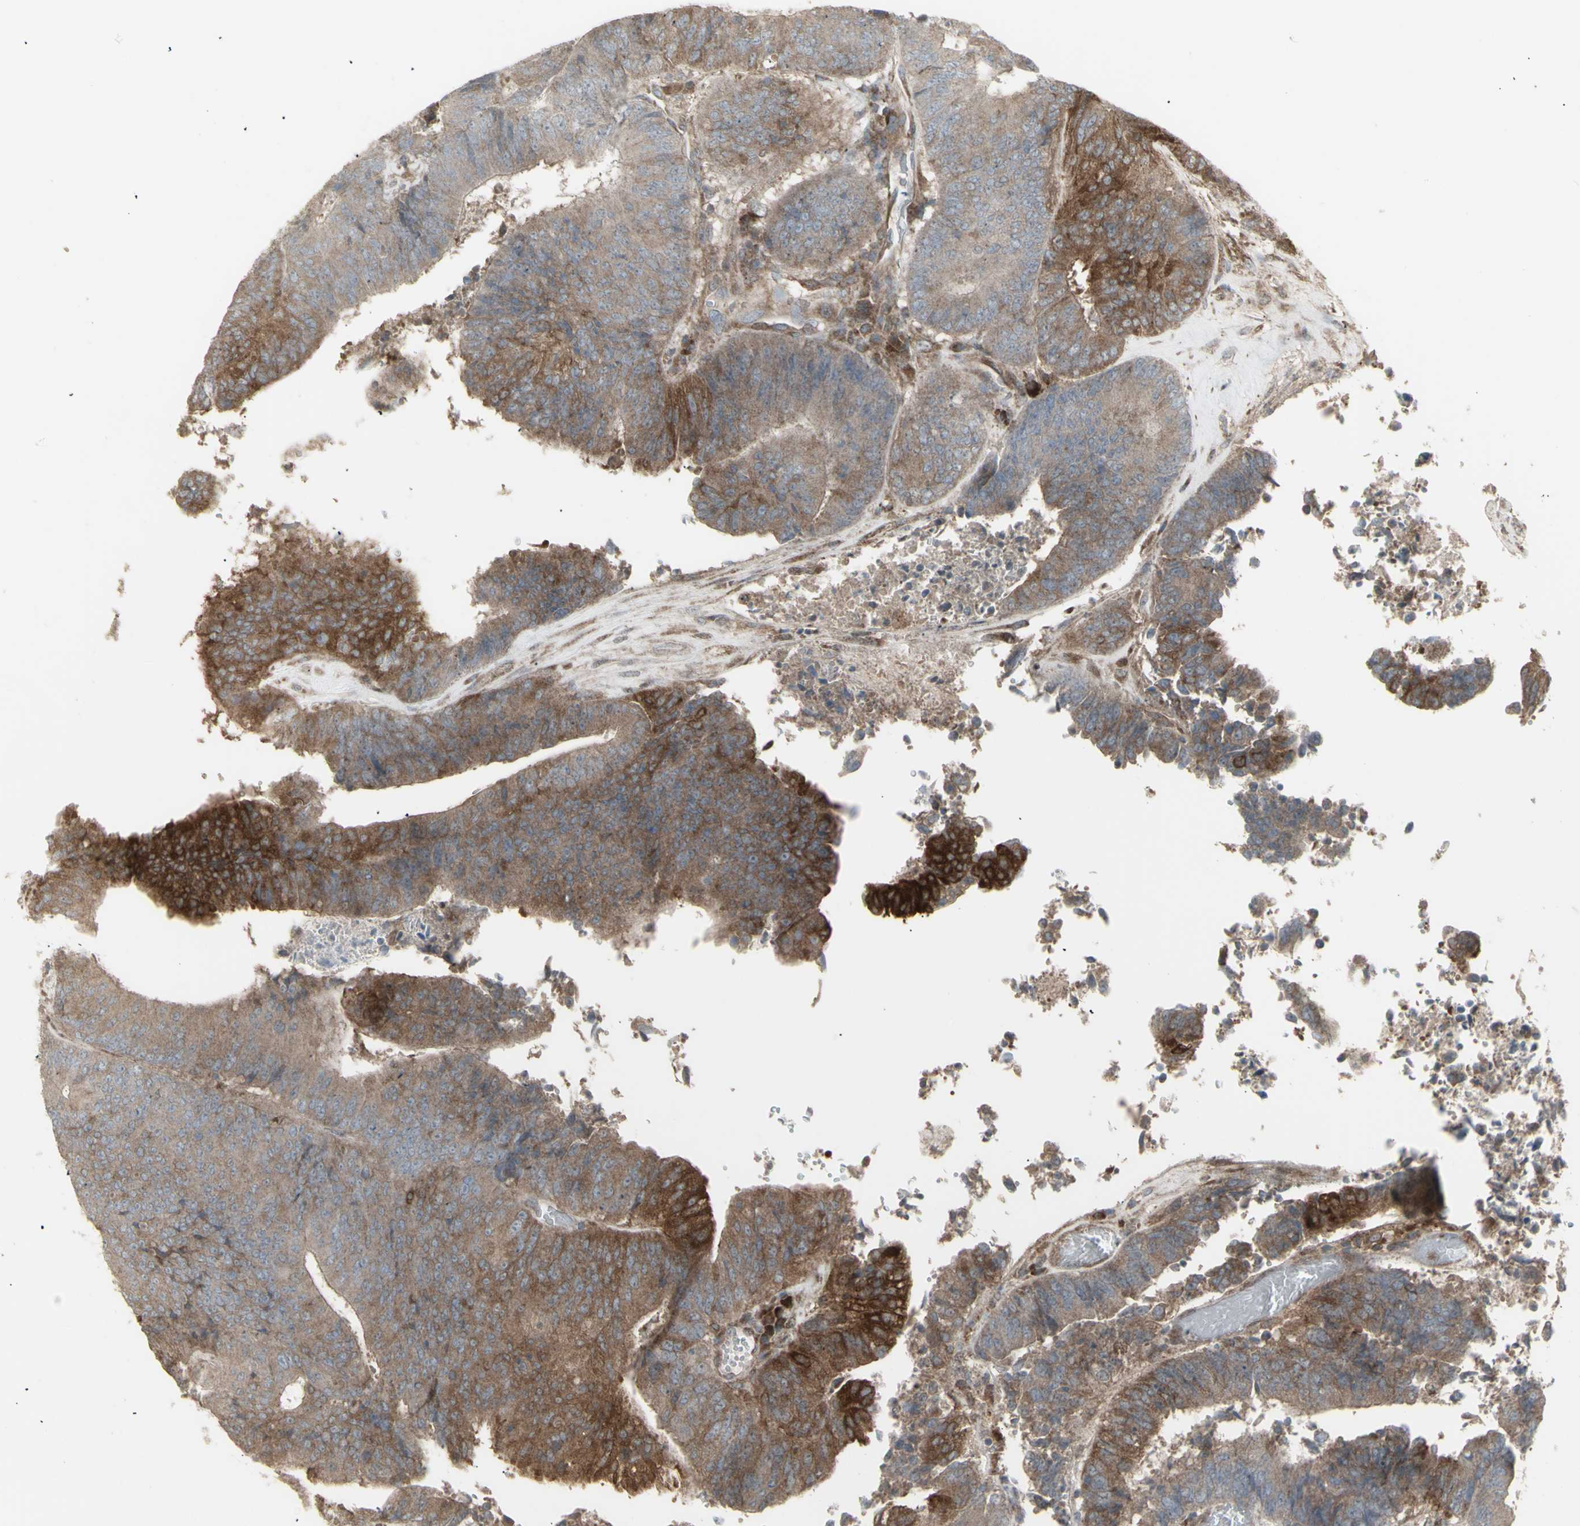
{"staining": {"intensity": "moderate", "quantity": ">75%", "location": "cytoplasmic/membranous"}, "tissue": "colorectal cancer", "cell_type": "Tumor cells", "image_type": "cancer", "snomed": [{"axis": "morphology", "description": "Adenocarcinoma, NOS"}, {"axis": "topography", "description": "Rectum"}], "caption": "High-power microscopy captured an IHC photomicrograph of colorectal adenocarcinoma, revealing moderate cytoplasmic/membranous expression in about >75% of tumor cells.", "gene": "RNASEL", "patient": {"sex": "male", "age": 72}}